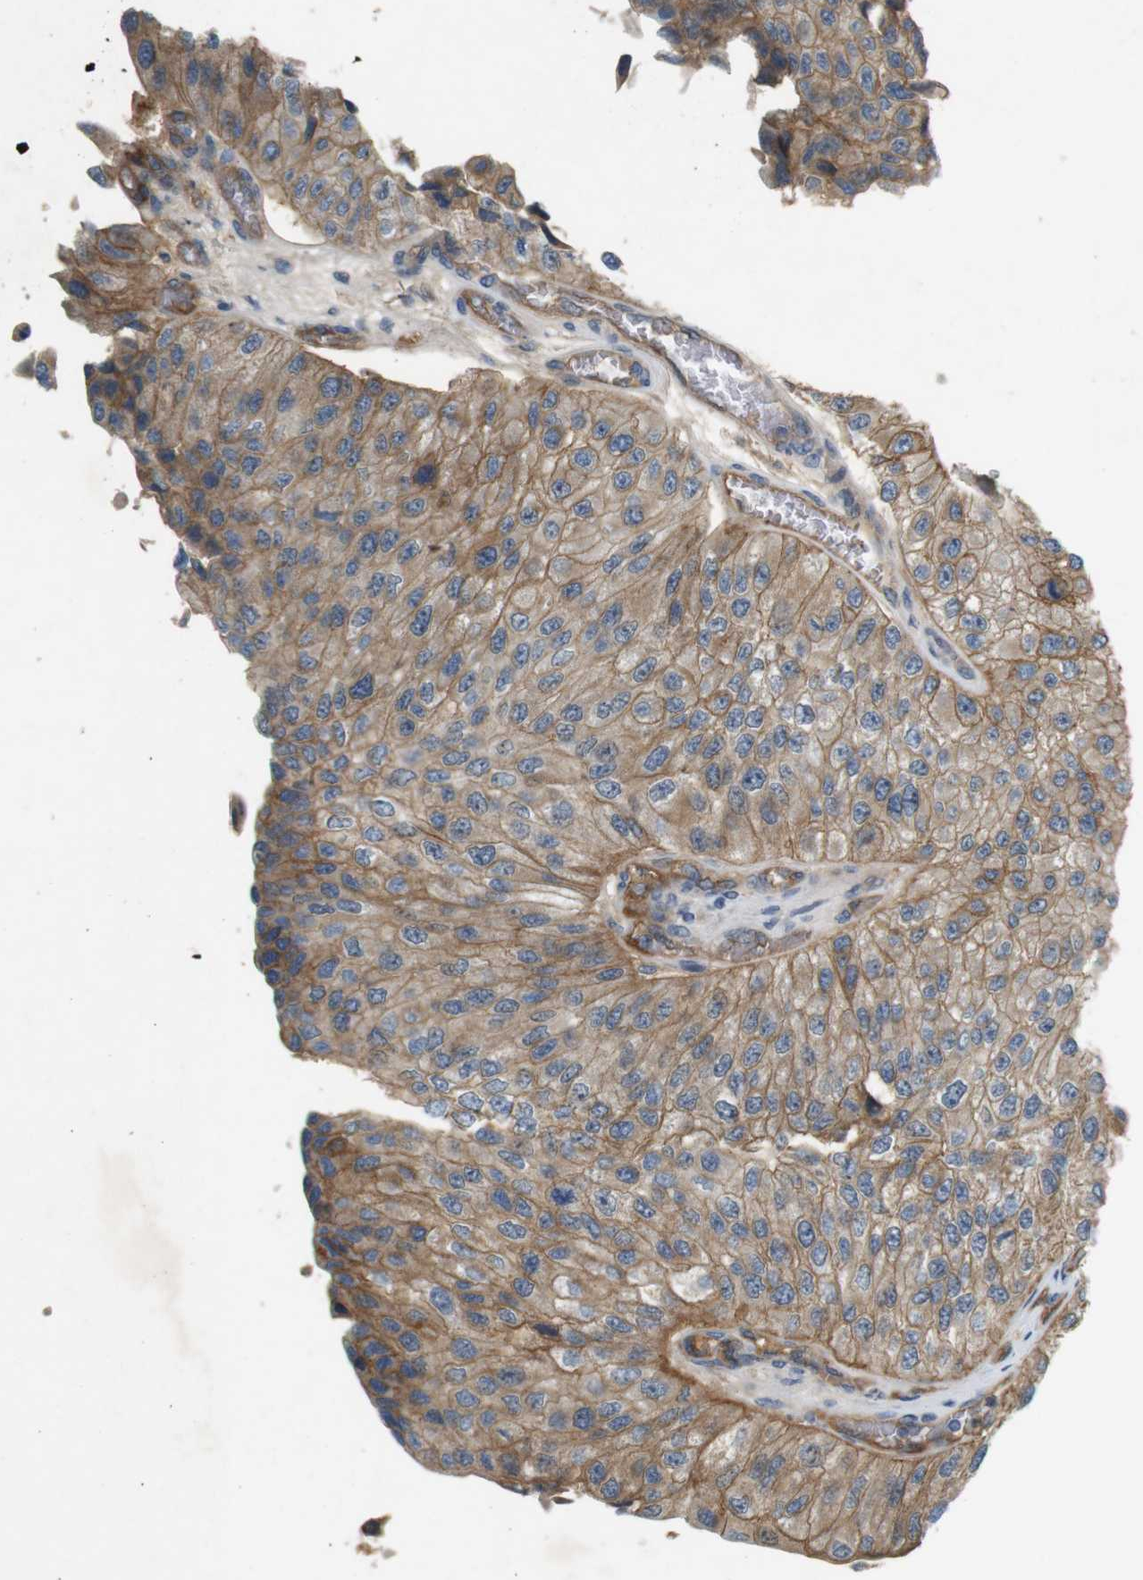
{"staining": {"intensity": "moderate", "quantity": ">75%", "location": "cytoplasmic/membranous"}, "tissue": "urothelial cancer", "cell_type": "Tumor cells", "image_type": "cancer", "snomed": [{"axis": "morphology", "description": "Urothelial carcinoma, High grade"}, {"axis": "topography", "description": "Kidney"}, {"axis": "topography", "description": "Urinary bladder"}], "caption": "Immunohistochemistry (IHC) (DAB) staining of human urothelial carcinoma (high-grade) reveals moderate cytoplasmic/membranous protein staining in about >75% of tumor cells.", "gene": "PVR", "patient": {"sex": "male", "age": 77}}